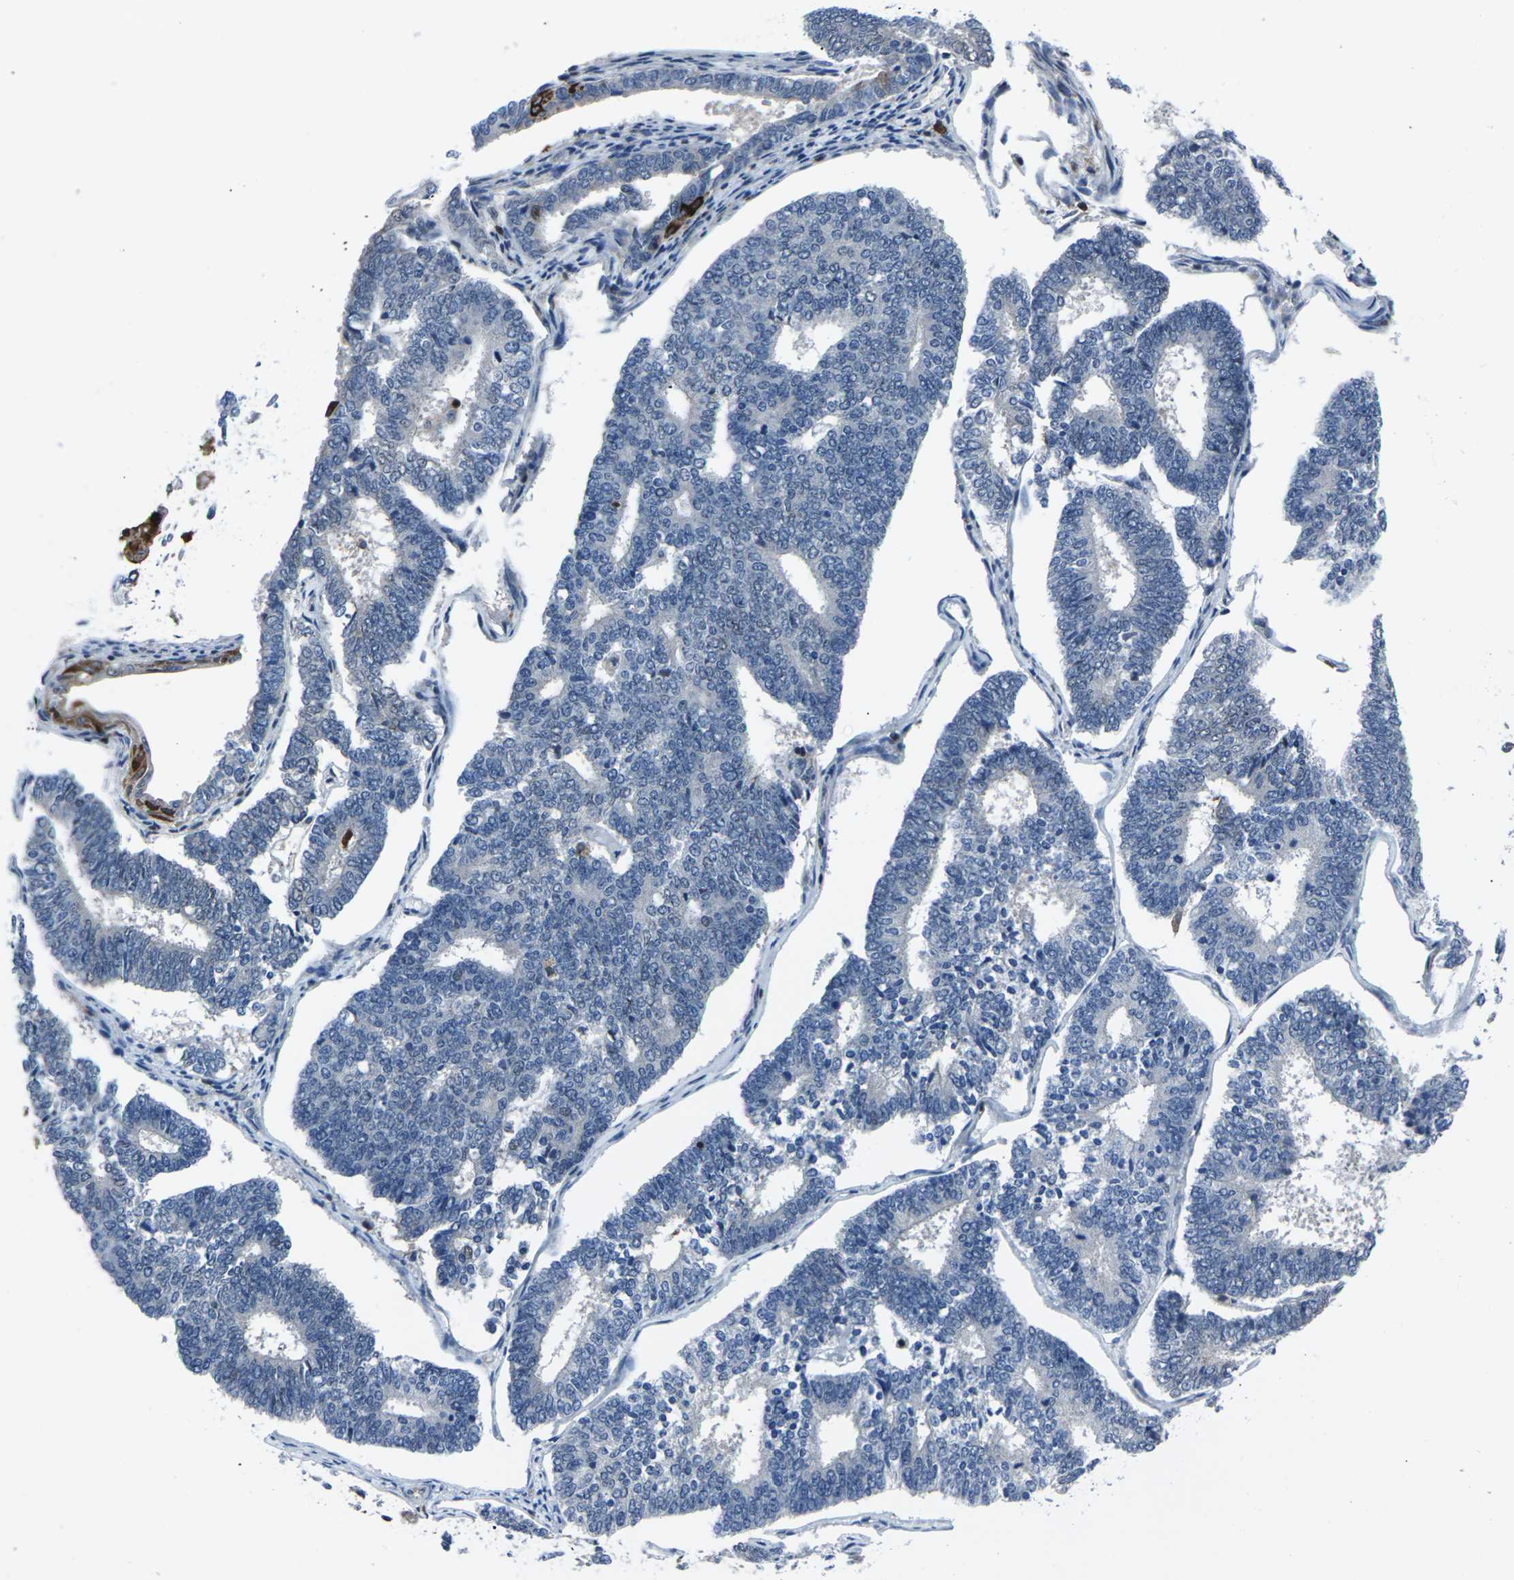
{"staining": {"intensity": "negative", "quantity": "none", "location": "none"}, "tissue": "endometrial cancer", "cell_type": "Tumor cells", "image_type": "cancer", "snomed": [{"axis": "morphology", "description": "Adenocarcinoma, NOS"}, {"axis": "topography", "description": "Endometrium"}], "caption": "Immunohistochemistry micrograph of endometrial cancer stained for a protein (brown), which reveals no staining in tumor cells.", "gene": "STAT4", "patient": {"sex": "female", "age": 70}}